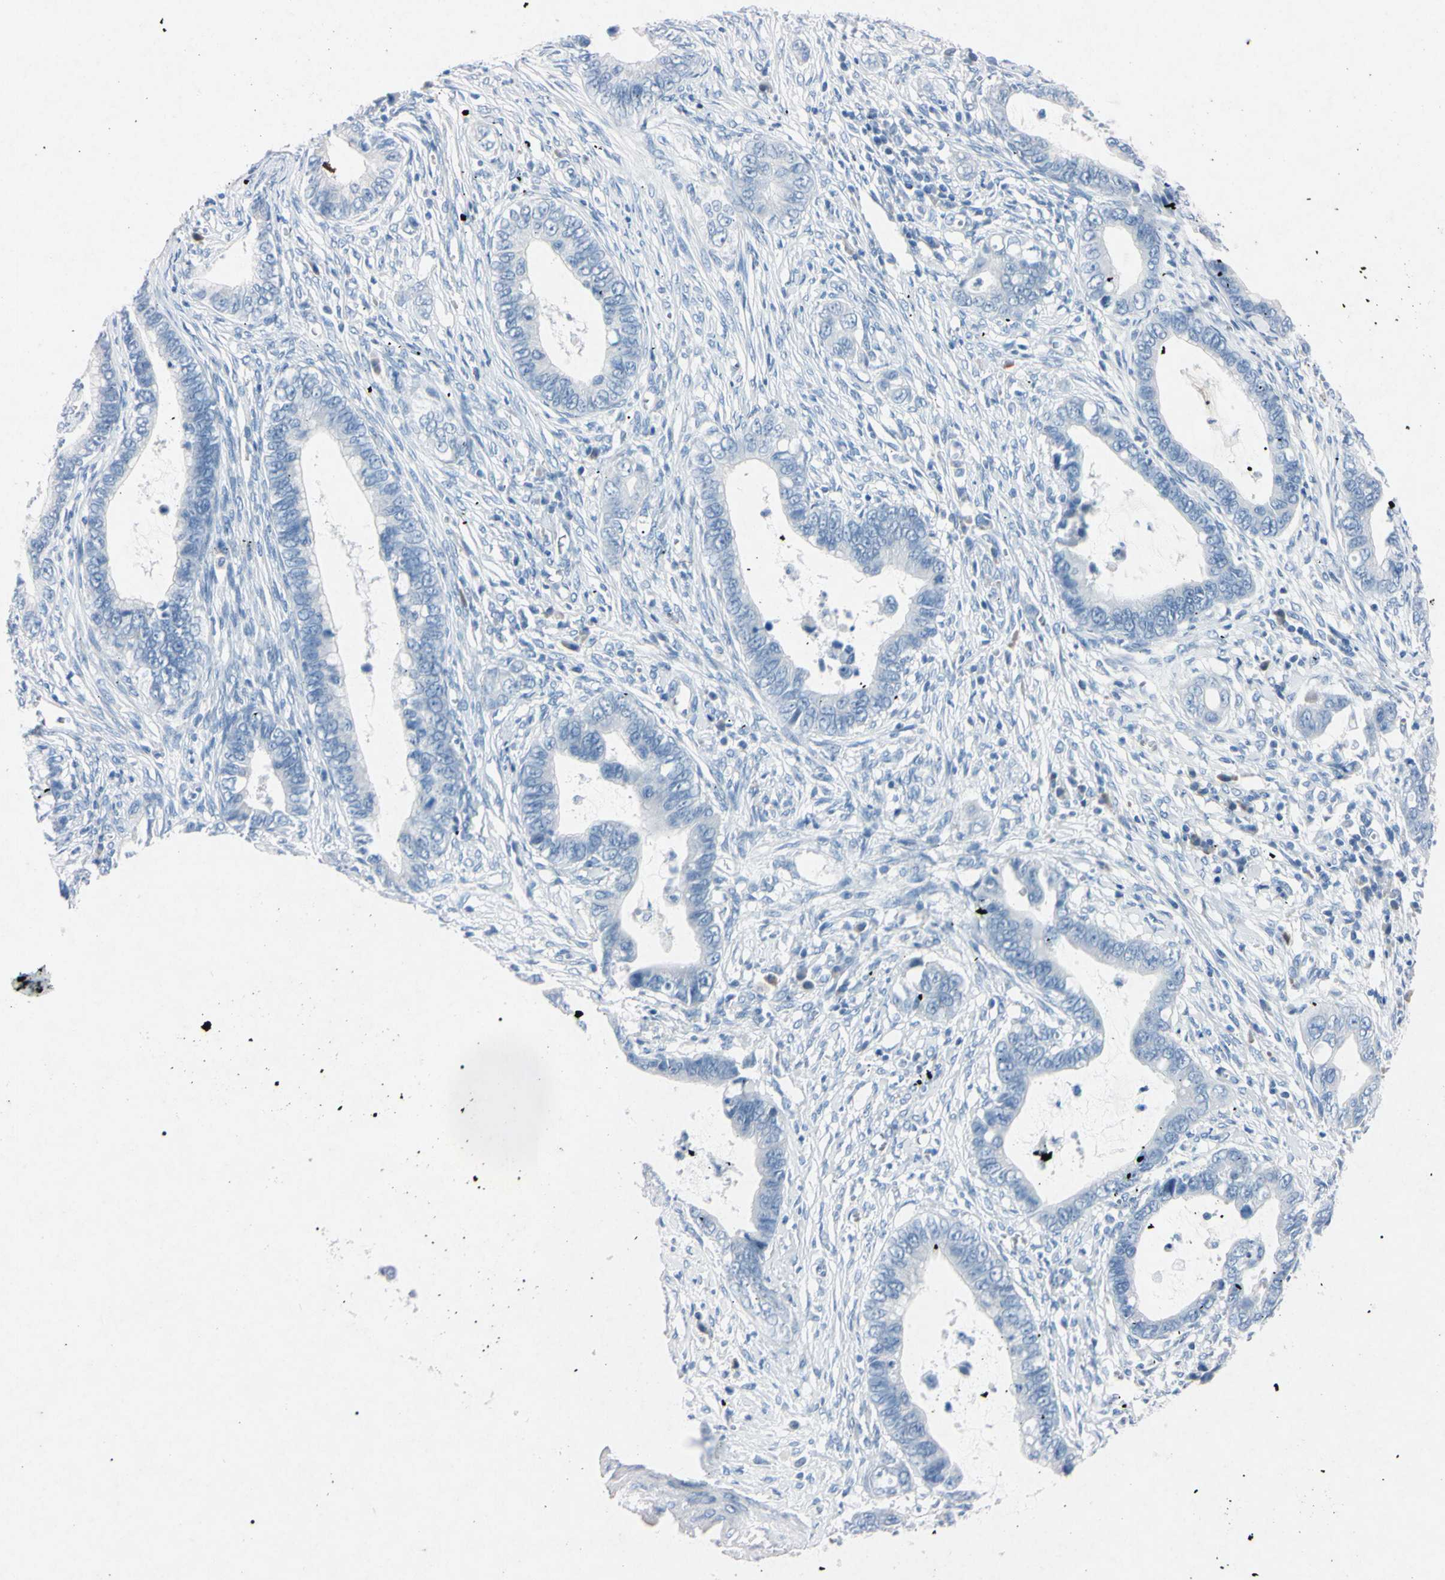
{"staining": {"intensity": "negative", "quantity": "none", "location": "none"}, "tissue": "cervical cancer", "cell_type": "Tumor cells", "image_type": "cancer", "snomed": [{"axis": "morphology", "description": "Adenocarcinoma, NOS"}, {"axis": "topography", "description": "Cervix"}], "caption": "The IHC photomicrograph has no significant staining in tumor cells of cervical adenocarcinoma tissue.", "gene": "ELN", "patient": {"sex": "female", "age": 44}}